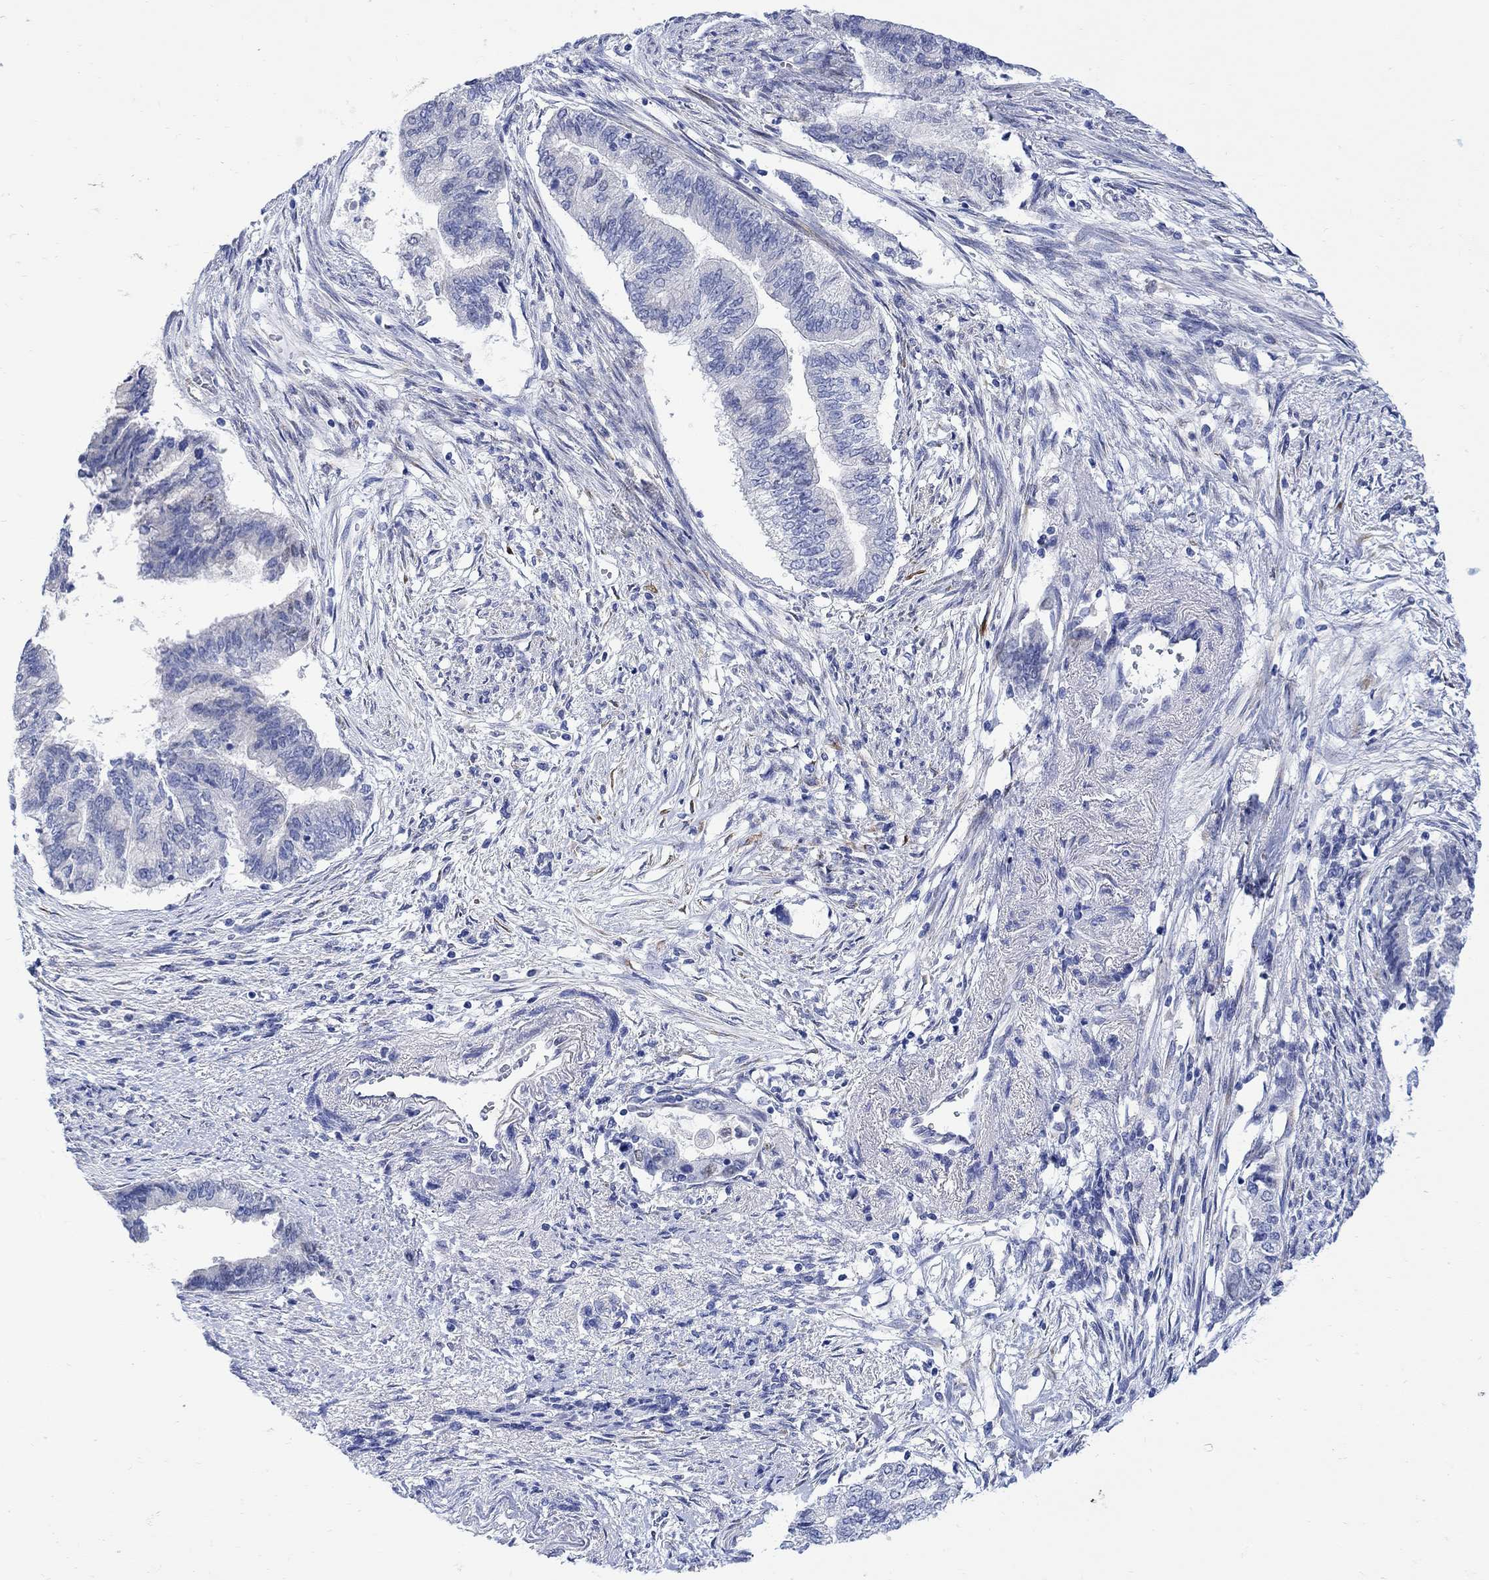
{"staining": {"intensity": "negative", "quantity": "none", "location": "none"}, "tissue": "endometrial cancer", "cell_type": "Tumor cells", "image_type": "cancer", "snomed": [{"axis": "morphology", "description": "Adenocarcinoma, NOS"}, {"axis": "topography", "description": "Endometrium"}], "caption": "Immunohistochemistry histopathology image of human adenocarcinoma (endometrial) stained for a protein (brown), which exhibits no staining in tumor cells. The staining was performed using DAB to visualize the protein expression in brown, while the nuclei were stained in blue with hematoxylin (Magnification: 20x).", "gene": "MYL1", "patient": {"sex": "female", "age": 65}}